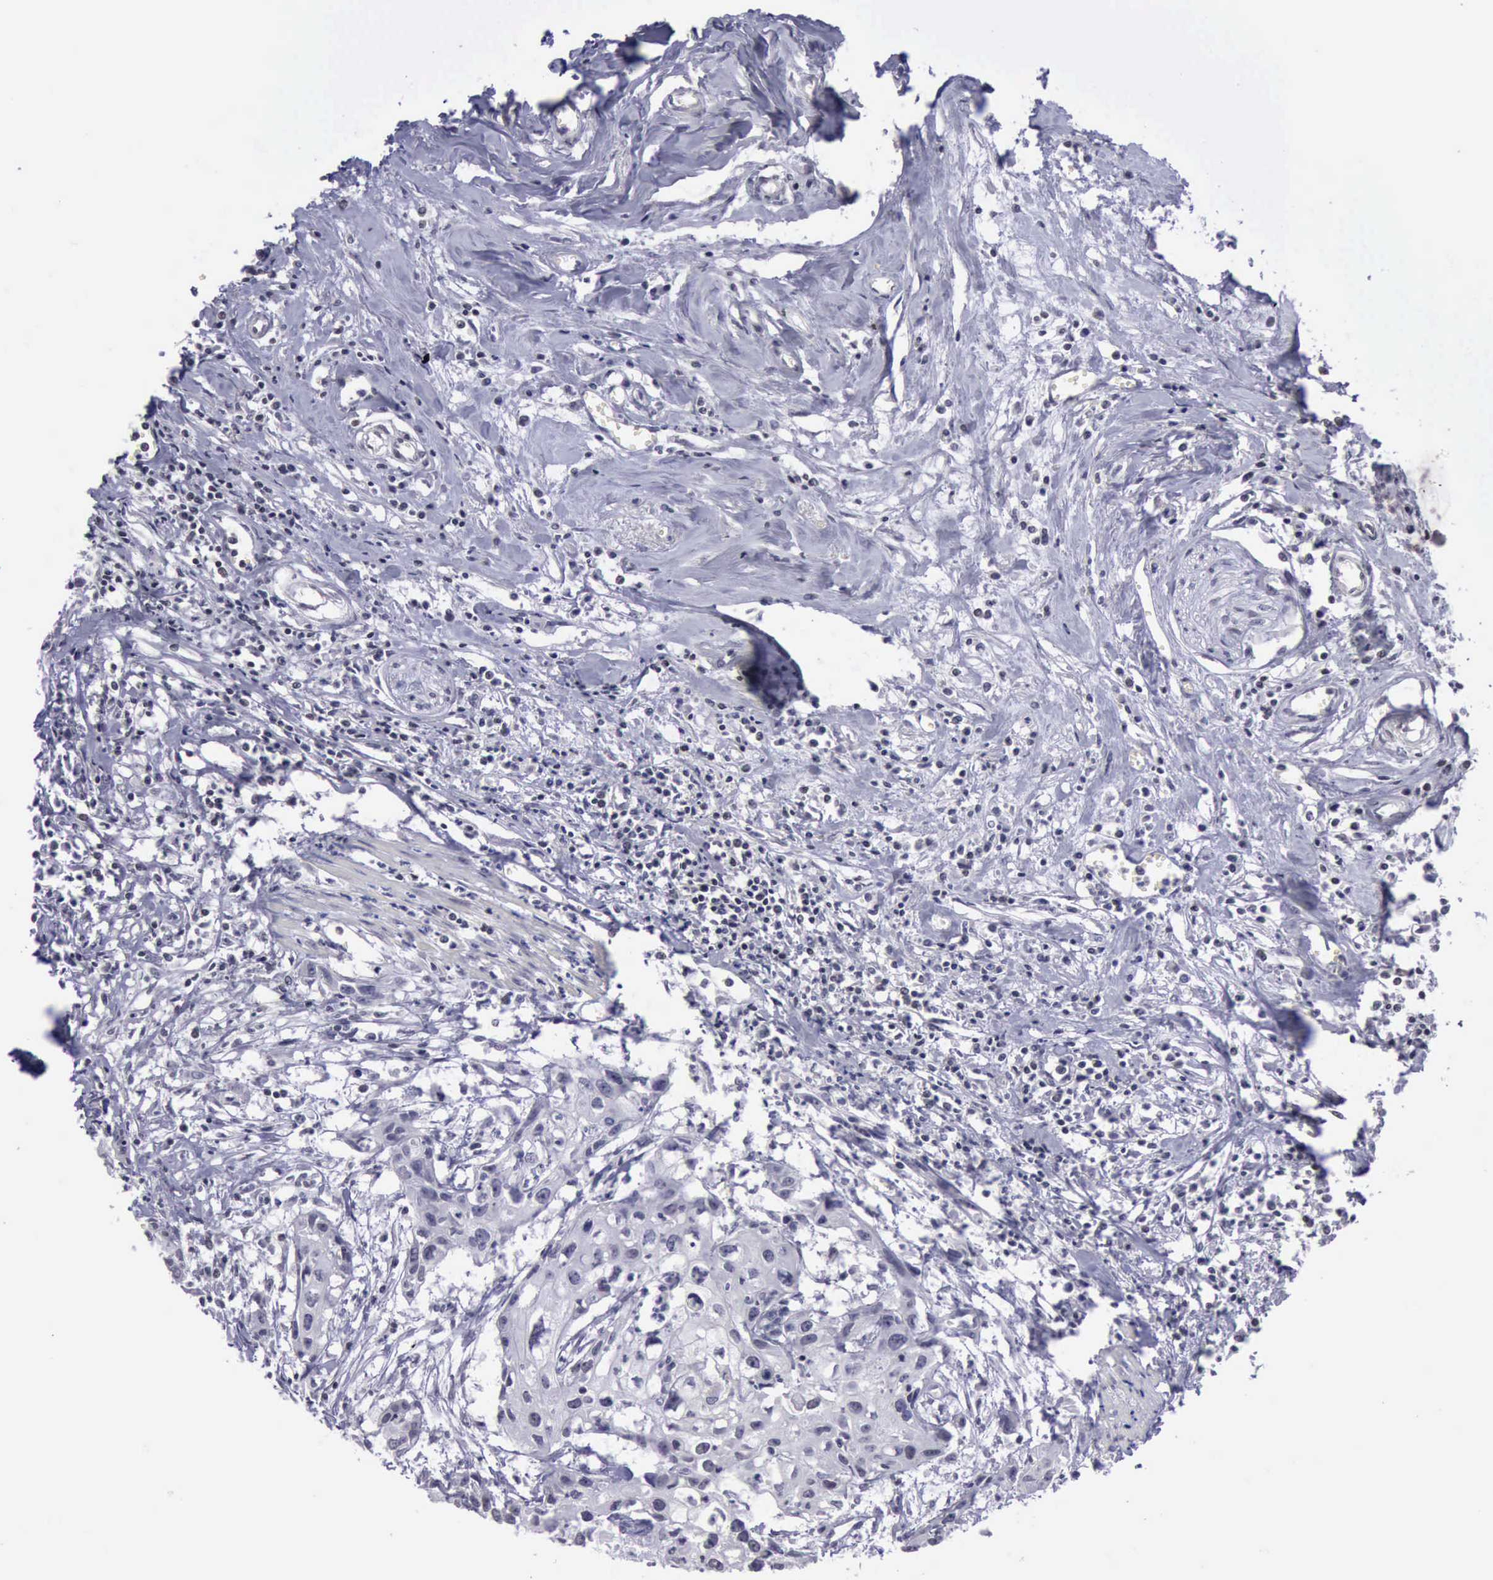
{"staining": {"intensity": "negative", "quantity": "none", "location": "none"}, "tissue": "urothelial cancer", "cell_type": "Tumor cells", "image_type": "cancer", "snomed": [{"axis": "morphology", "description": "Urothelial carcinoma, High grade"}, {"axis": "topography", "description": "Urinary bladder"}], "caption": "There is no significant expression in tumor cells of urothelial carcinoma (high-grade). (DAB (3,3'-diaminobenzidine) IHC, high magnification).", "gene": "YY1", "patient": {"sex": "male", "age": 54}}